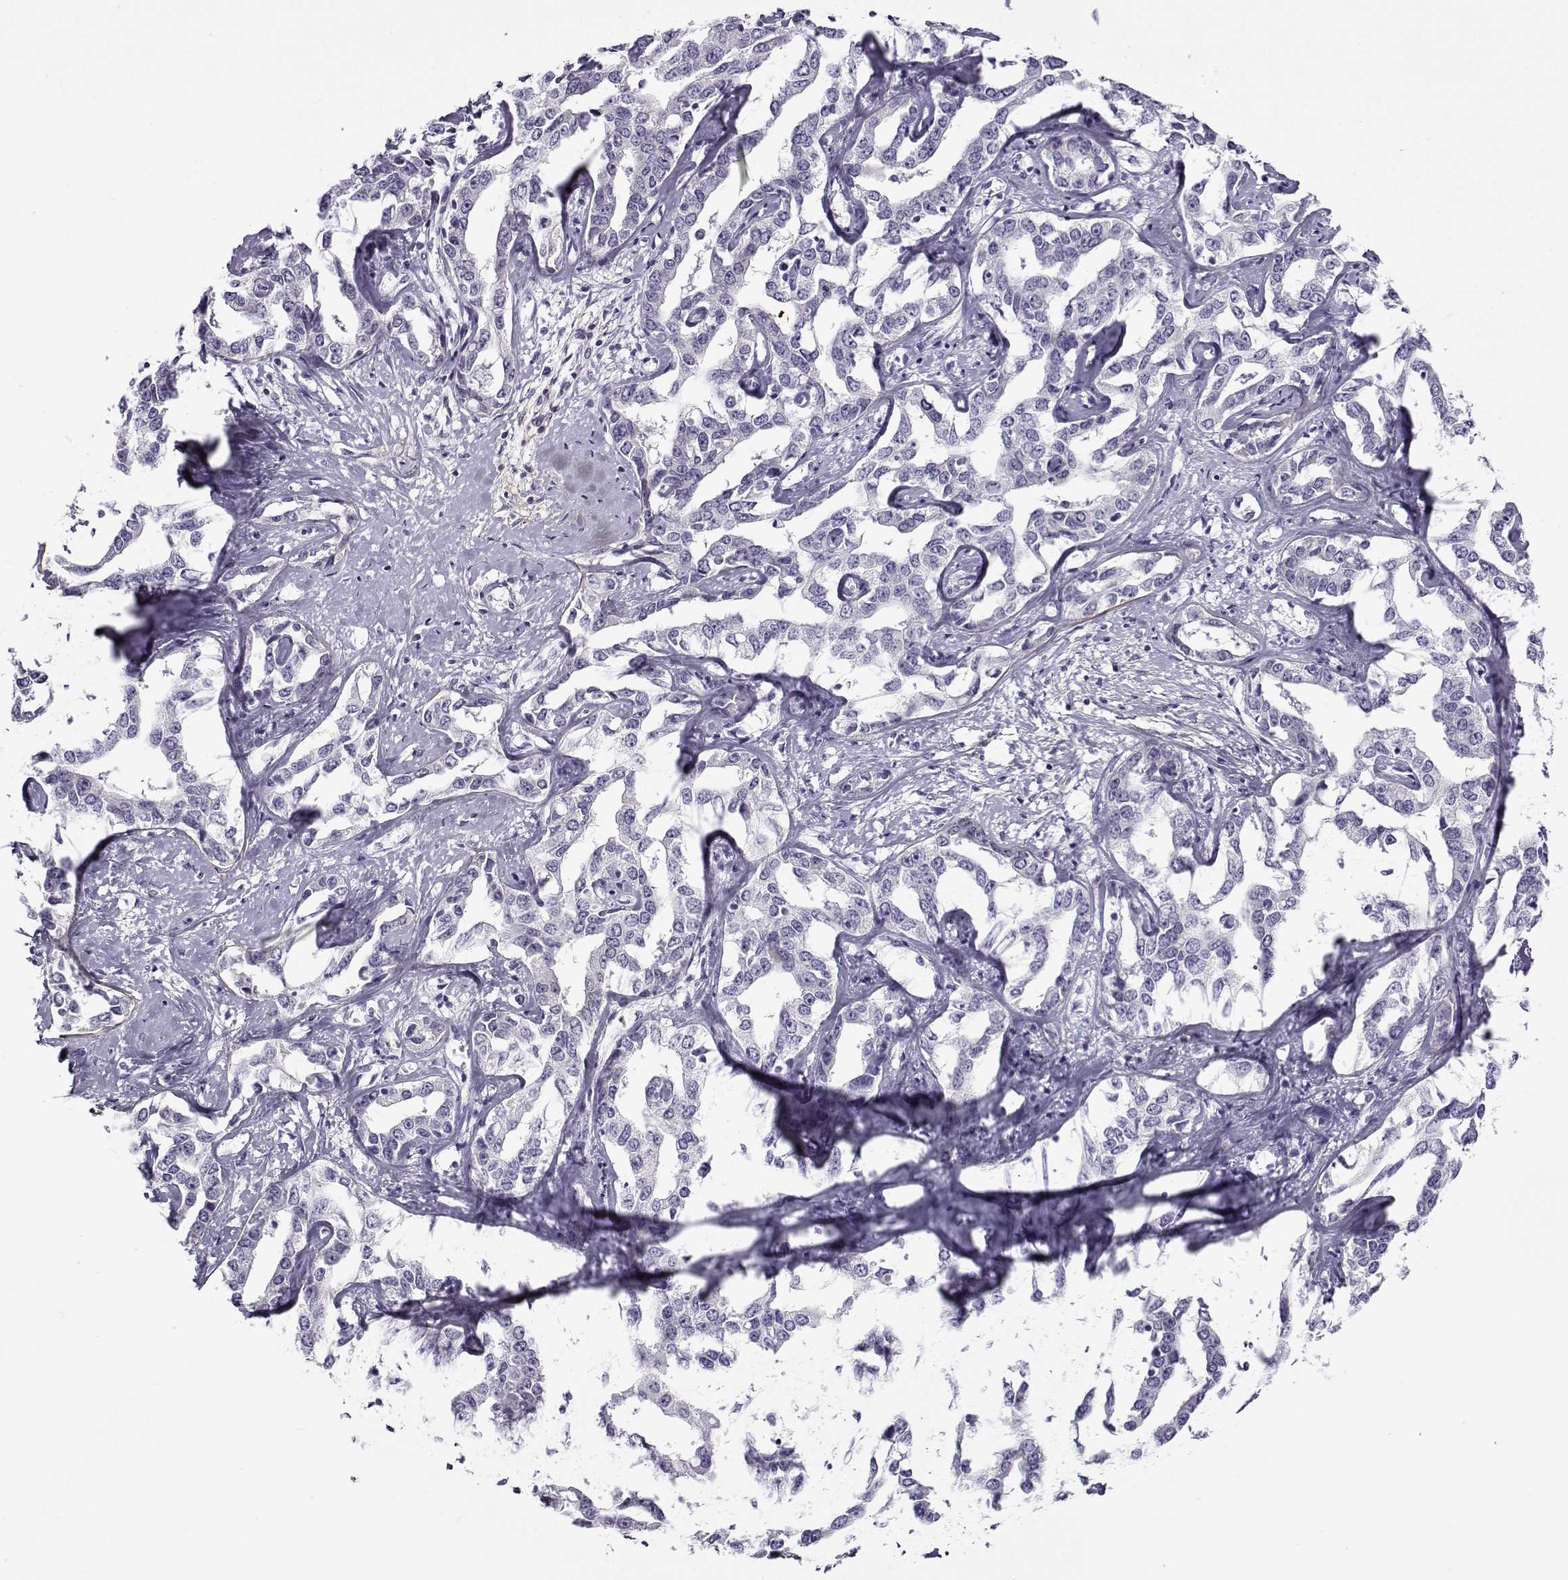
{"staining": {"intensity": "negative", "quantity": "none", "location": "none"}, "tissue": "liver cancer", "cell_type": "Tumor cells", "image_type": "cancer", "snomed": [{"axis": "morphology", "description": "Cholangiocarcinoma"}, {"axis": "topography", "description": "Liver"}], "caption": "This is an IHC histopathology image of cholangiocarcinoma (liver). There is no expression in tumor cells.", "gene": "GTSF1L", "patient": {"sex": "male", "age": 59}}